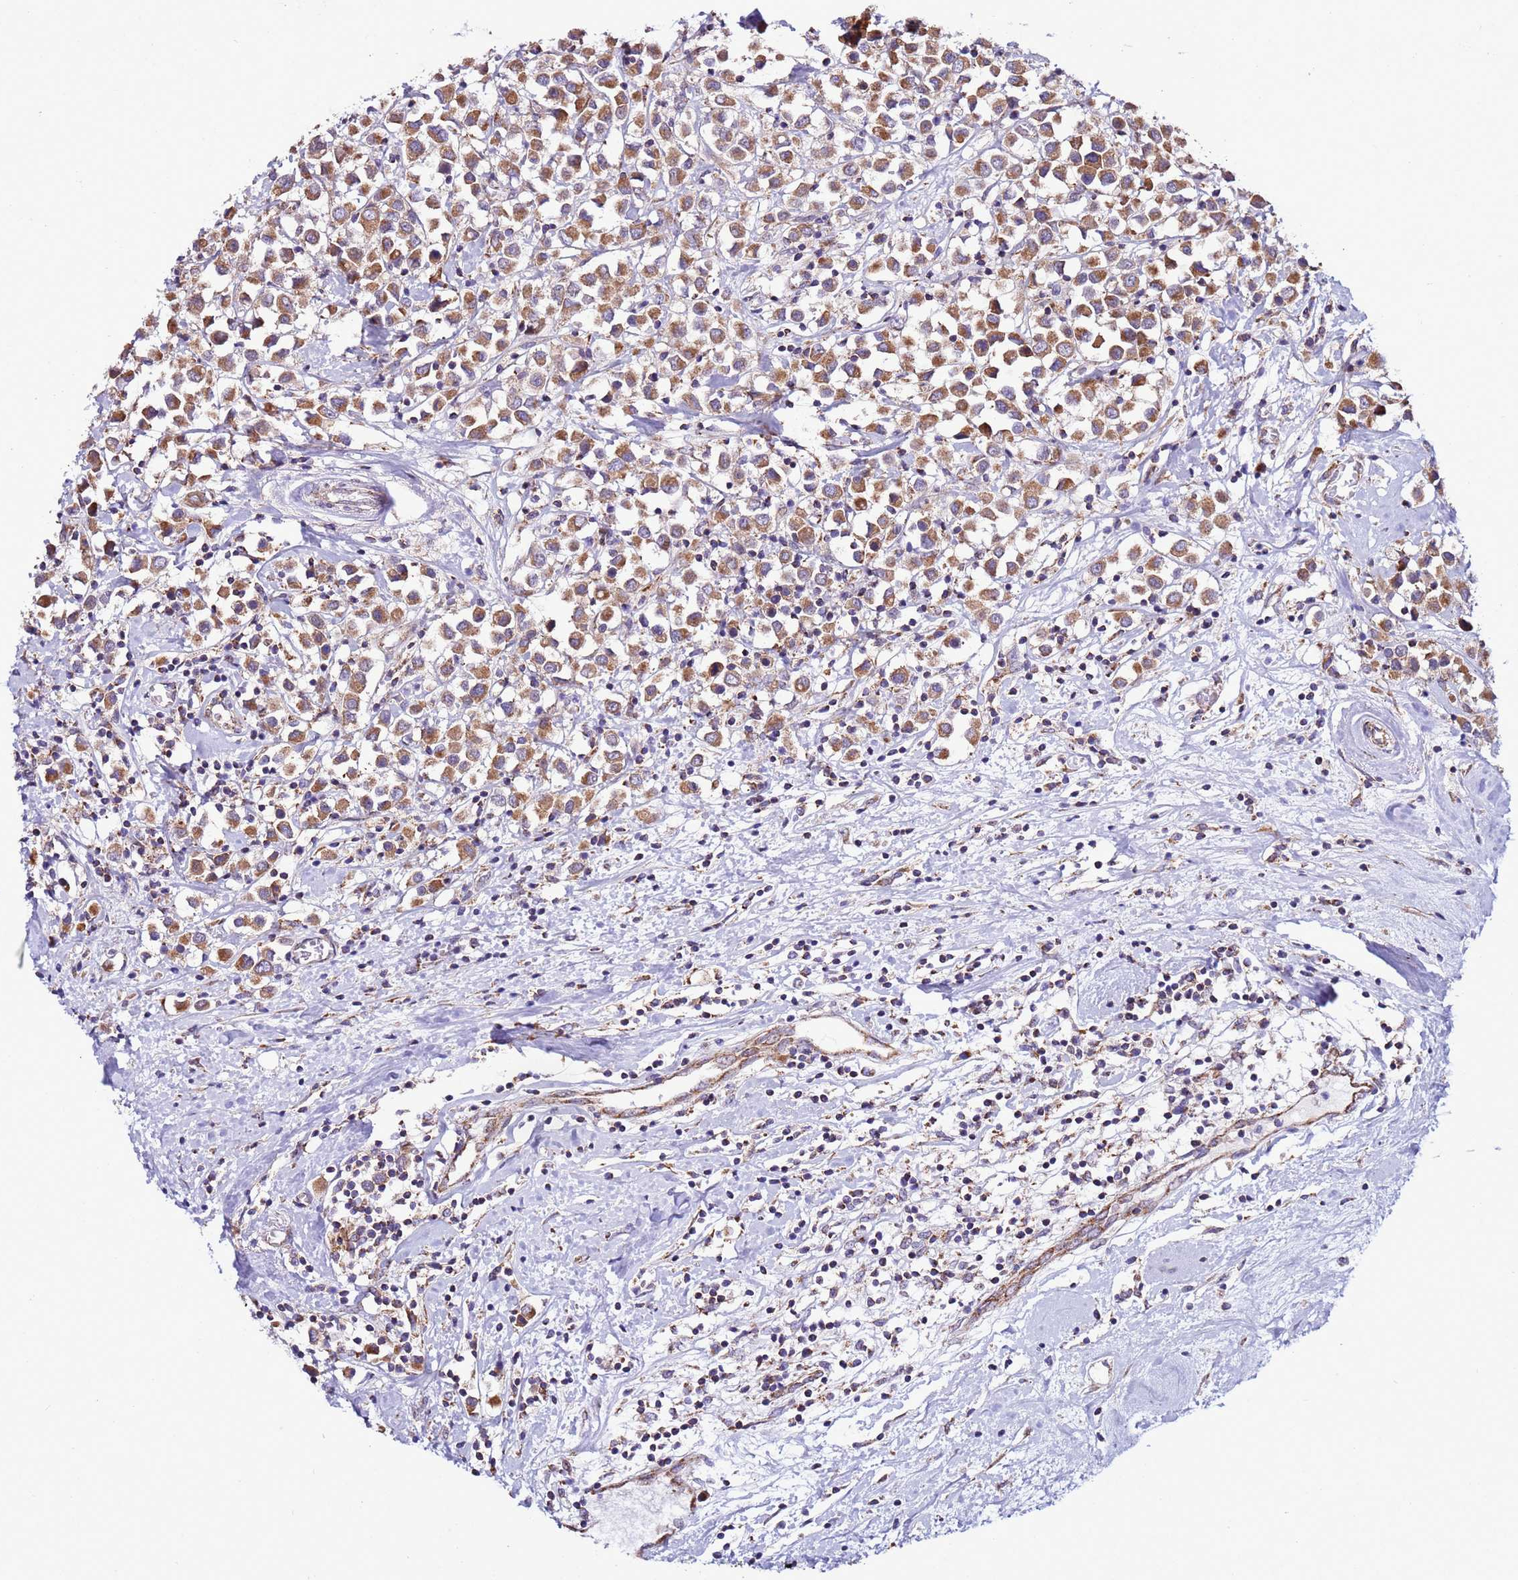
{"staining": {"intensity": "moderate", "quantity": ">75%", "location": "cytoplasmic/membranous"}, "tissue": "breast cancer", "cell_type": "Tumor cells", "image_type": "cancer", "snomed": [{"axis": "morphology", "description": "Duct carcinoma"}, {"axis": "topography", "description": "Breast"}], "caption": "Protein expression analysis of breast infiltrating ductal carcinoma reveals moderate cytoplasmic/membranous positivity in approximately >75% of tumor cells.", "gene": "AHI1", "patient": {"sex": "female", "age": 61}}